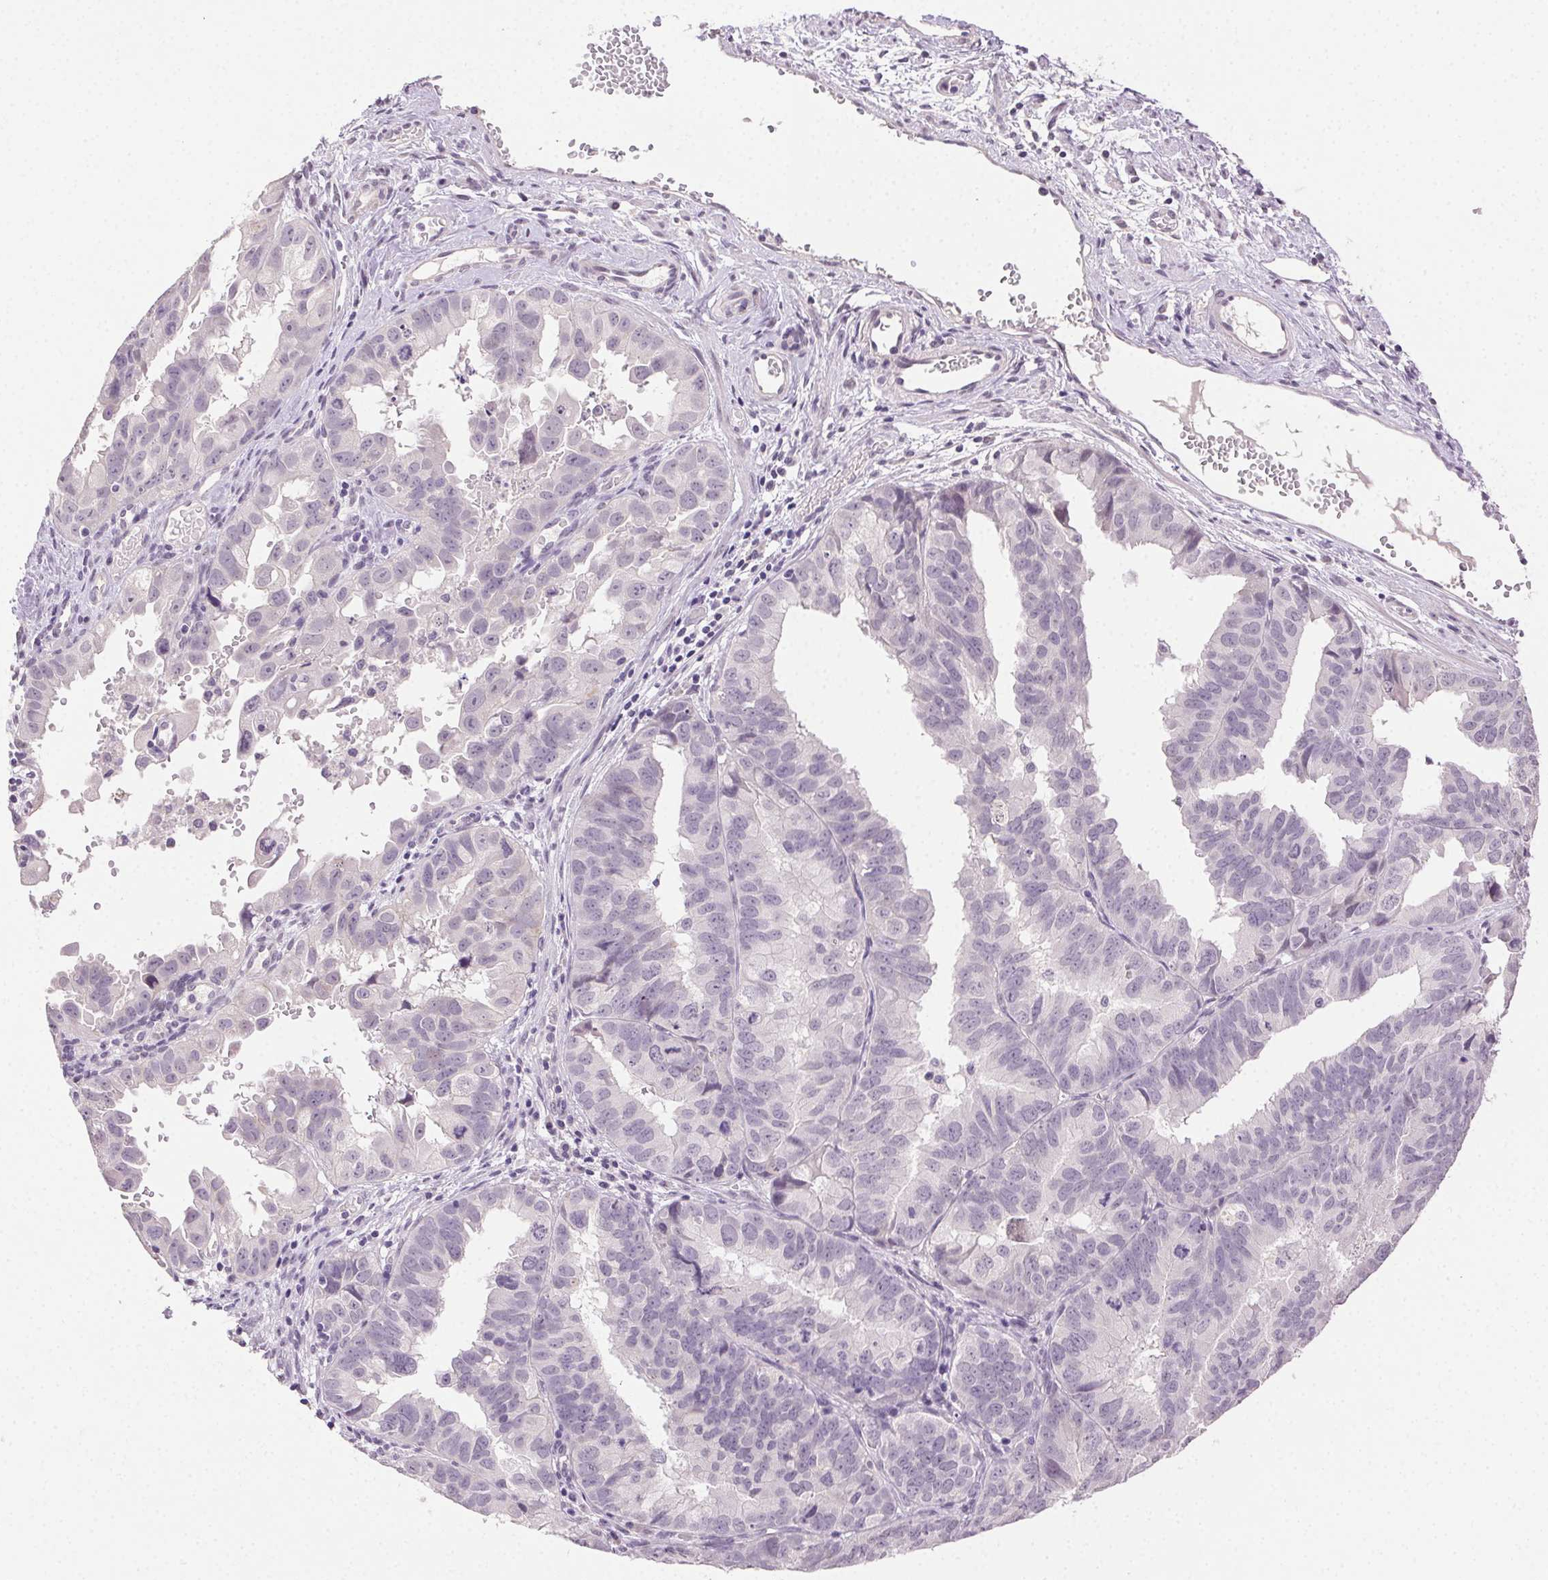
{"staining": {"intensity": "negative", "quantity": "none", "location": "none"}, "tissue": "ovarian cancer", "cell_type": "Tumor cells", "image_type": "cancer", "snomed": [{"axis": "morphology", "description": "Carcinoma, endometroid"}, {"axis": "topography", "description": "Ovary"}], "caption": "DAB immunohistochemical staining of human ovarian cancer (endometroid carcinoma) displays no significant positivity in tumor cells.", "gene": "CLDN10", "patient": {"sex": "female", "age": 85}}